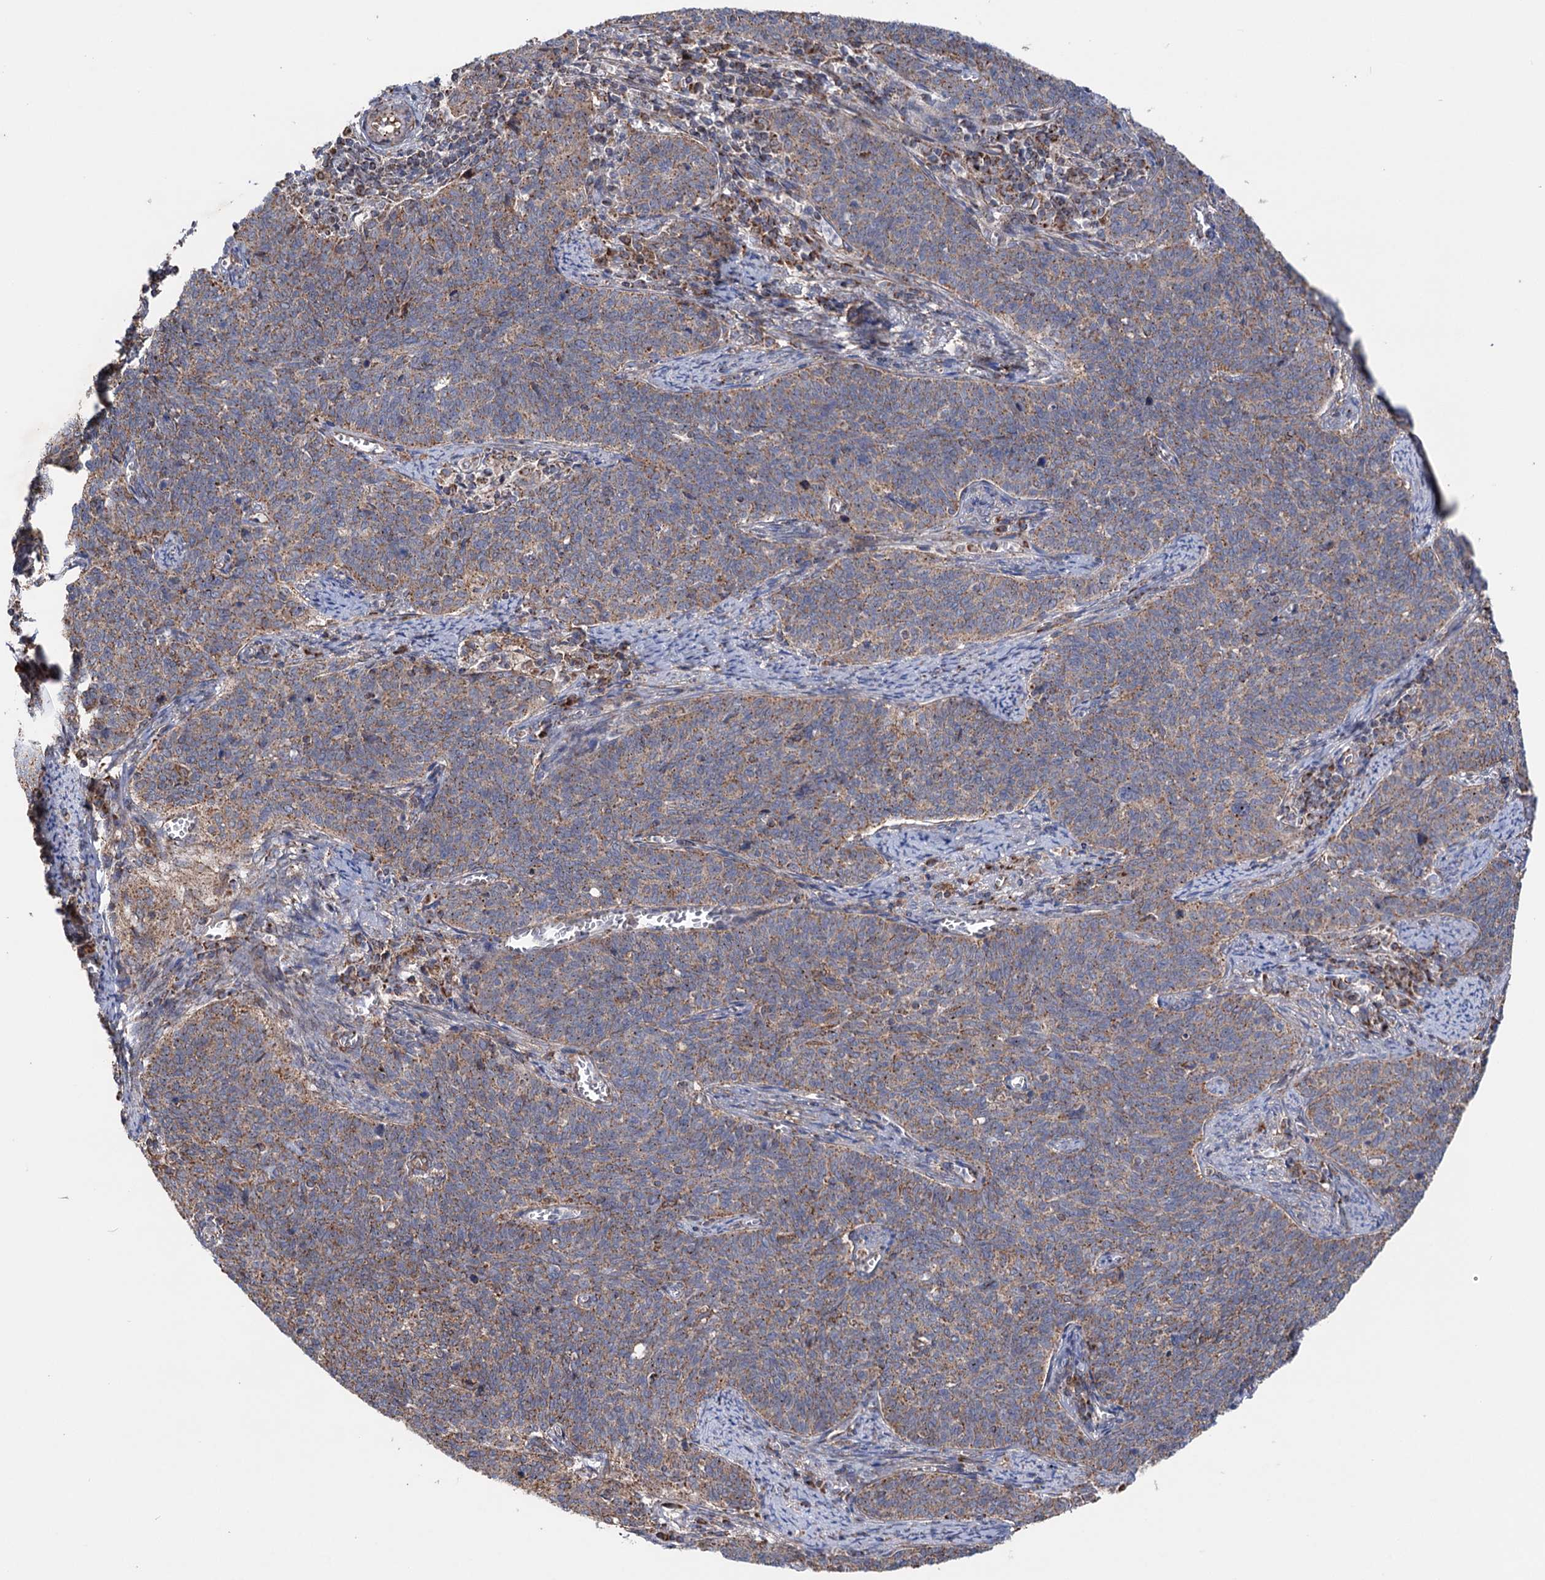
{"staining": {"intensity": "moderate", "quantity": ">75%", "location": "cytoplasmic/membranous"}, "tissue": "cervical cancer", "cell_type": "Tumor cells", "image_type": "cancer", "snomed": [{"axis": "morphology", "description": "Squamous cell carcinoma, NOS"}, {"axis": "topography", "description": "Cervix"}], "caption": "Cervical squamous cell carcinoma was stained to show a protein in brown. There is medium levels of moderate cytoplasmic/membranous staining in about >75% of tumor cells.", "gene": "SUCLA2", "patient": {"sex": "female", "age": 39}}